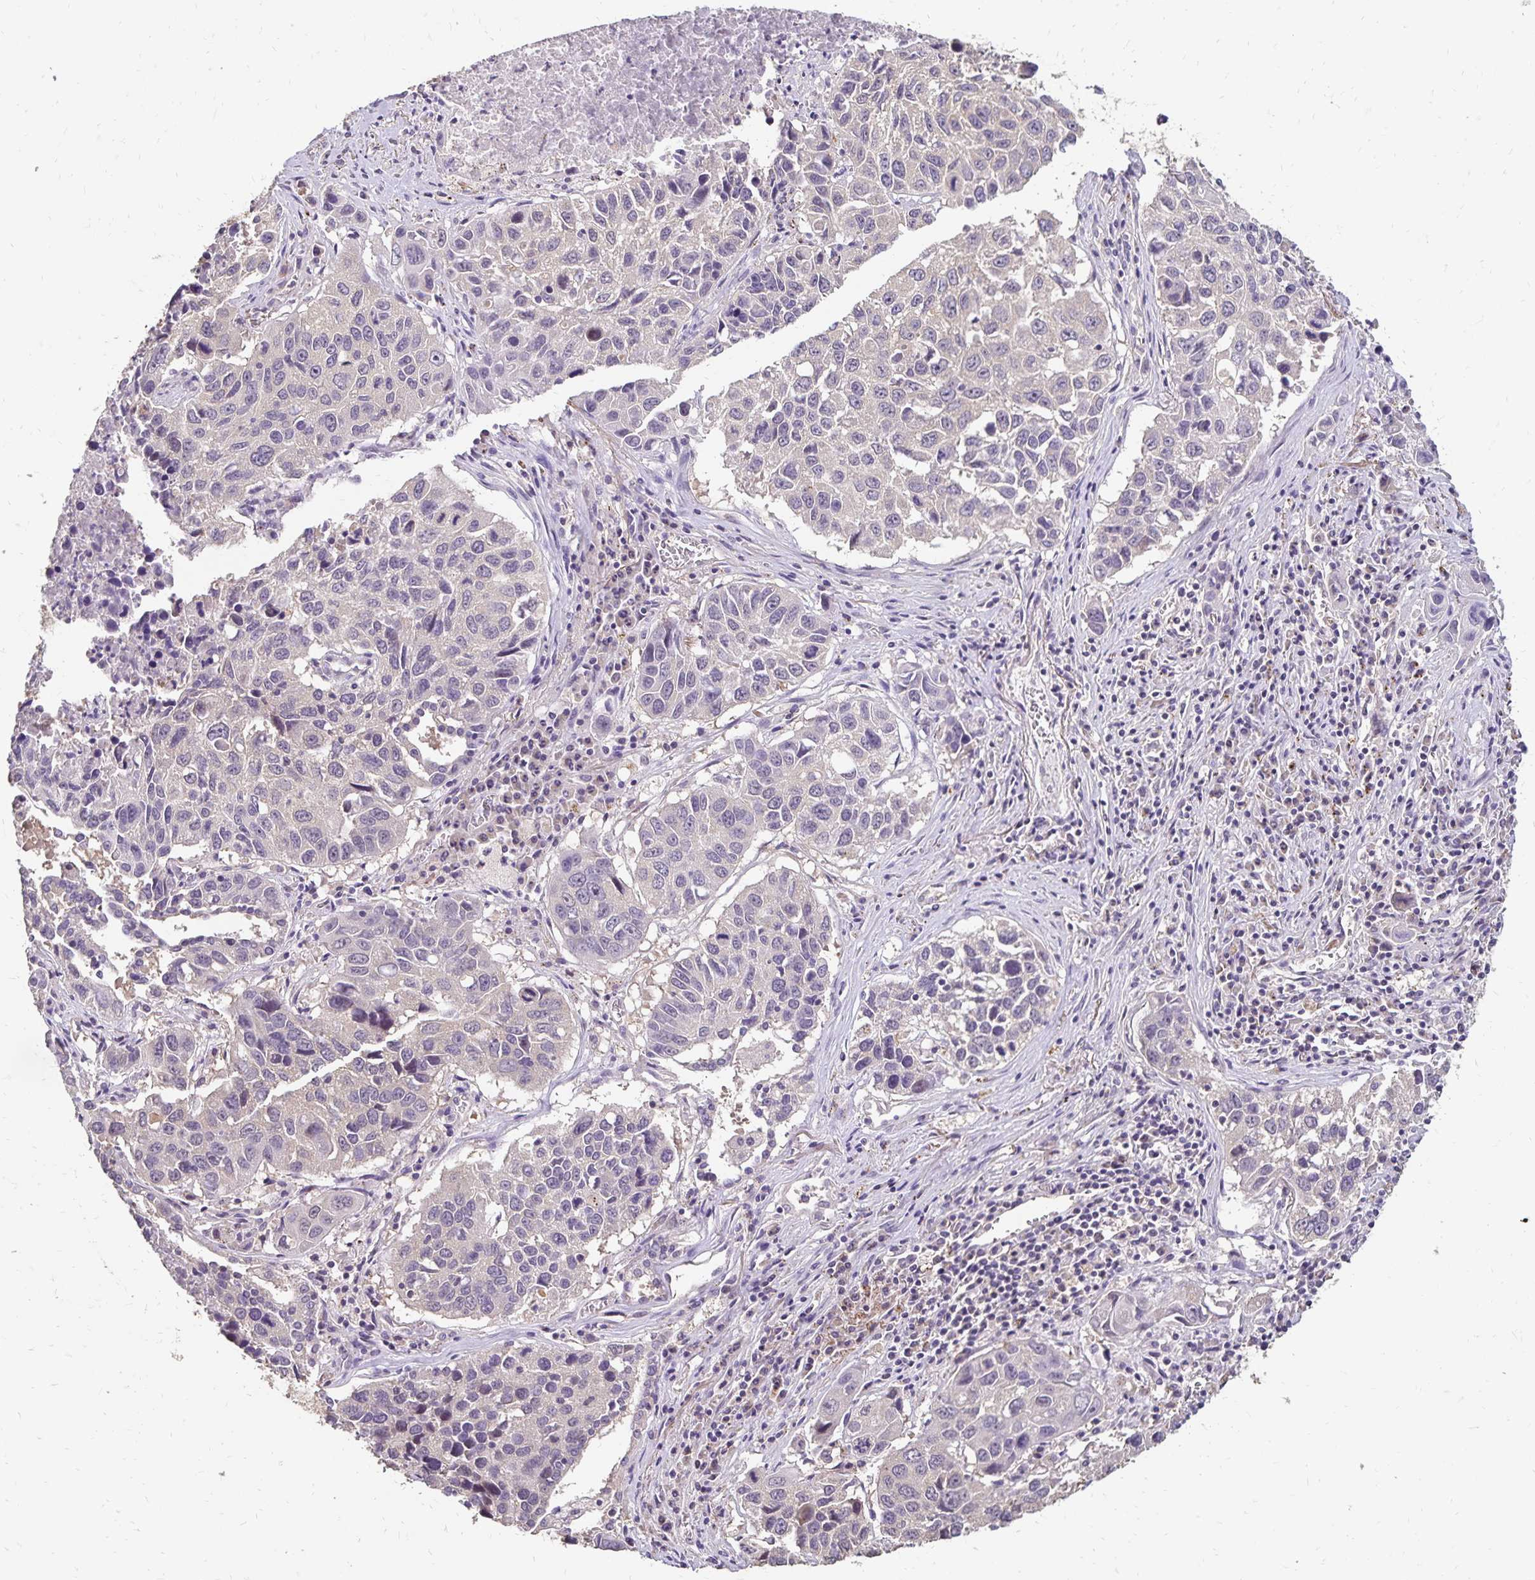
{"staining": {"intensity": "negative", "quantity": "none", "location": "none"}, "tissue": "lung cancer", "cell_type": "Tumor cells", "image_type": "cancer", "snomed": [{"axis": "morphology", "description": "Squamous cell carcinoma, NOS"}, {"axis": "topography", "description": "Lung"}], "caption": "An IHC photomicrograph of lung cancer is shown. There is no staining in tumor cells of lung cancer. (DAB immunohistochemistry, high magnification).", "gene": "EMC10", "patient": {"sex": "female", "age": 61}}